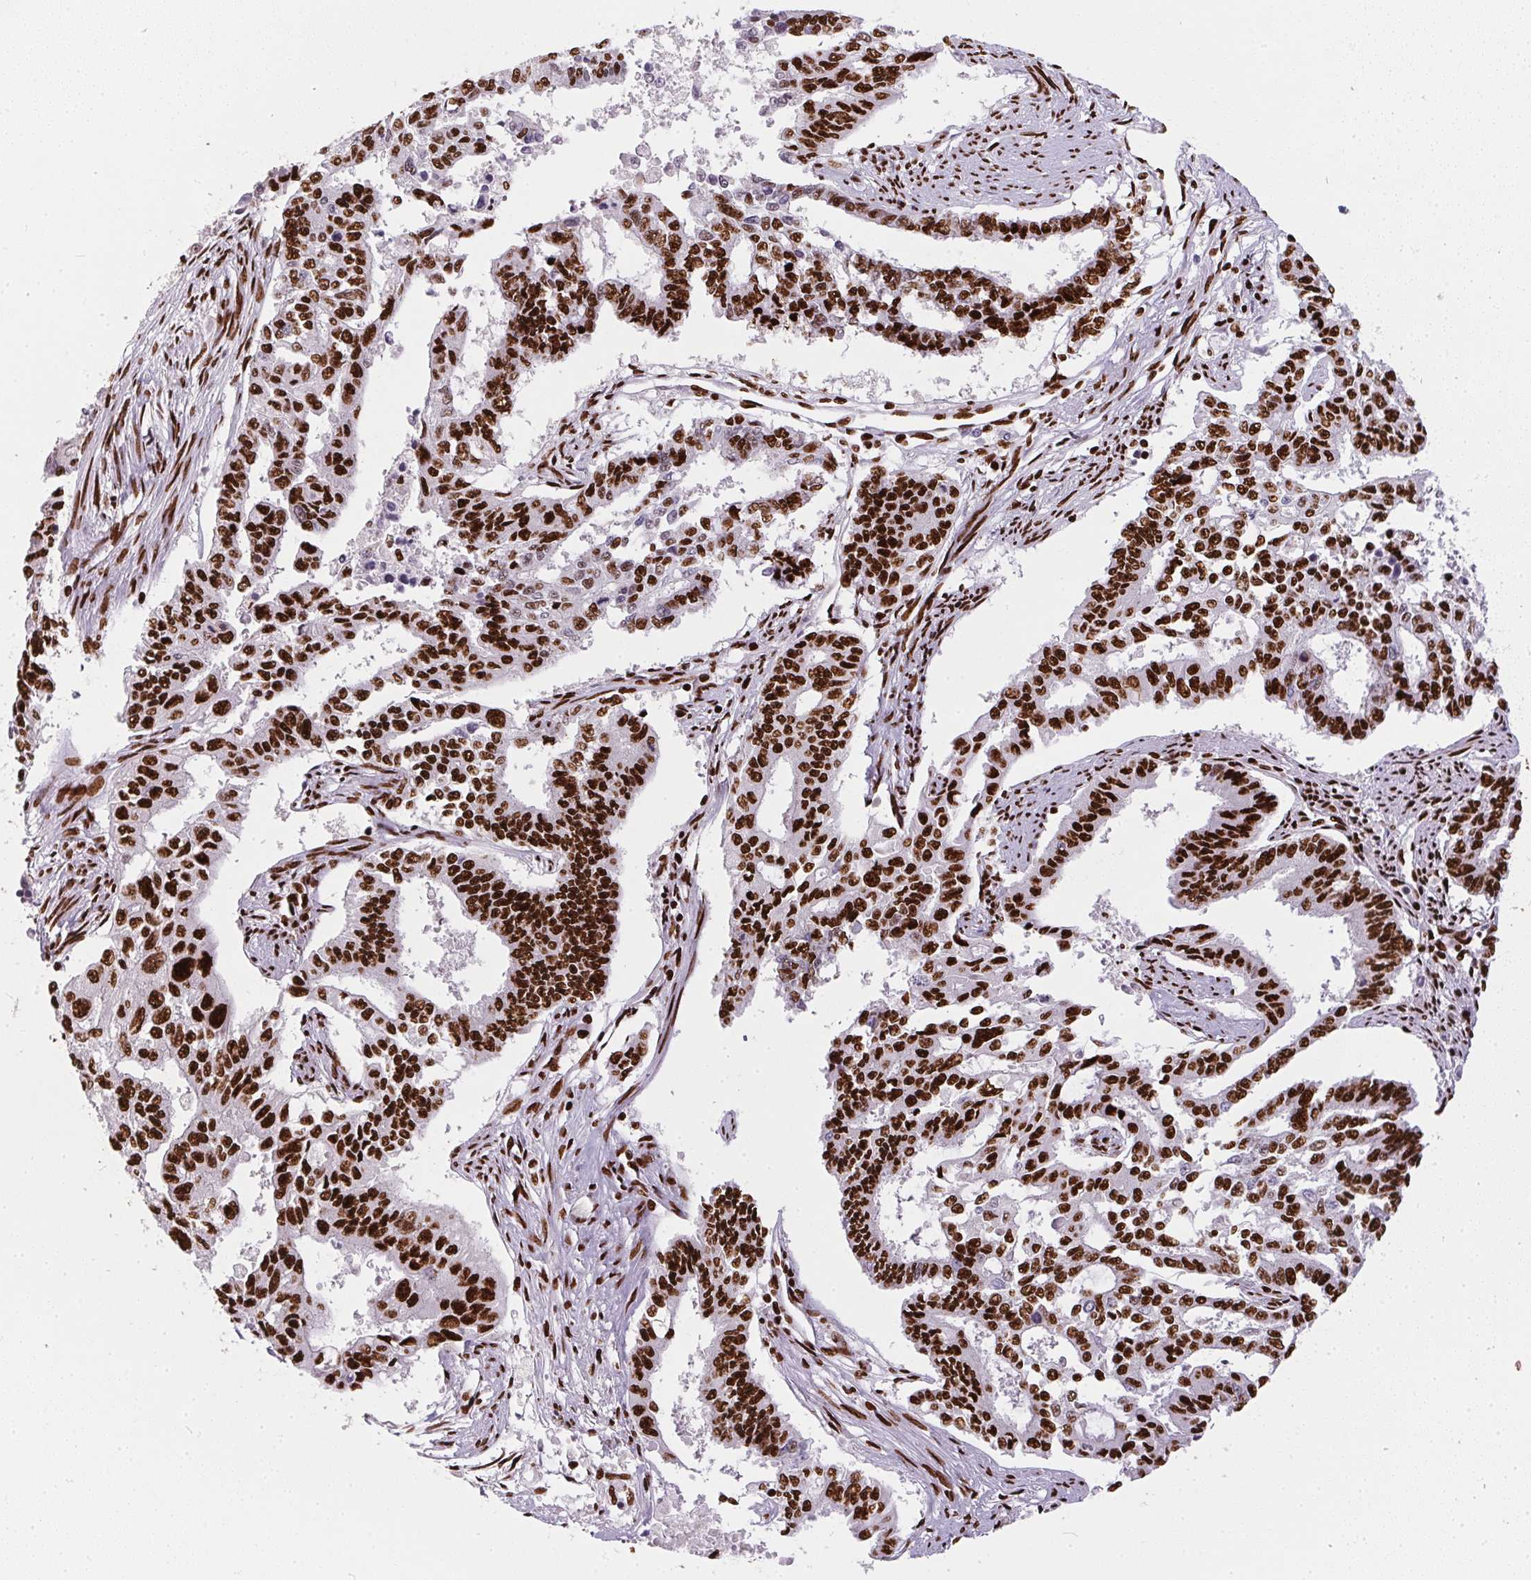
{"staining": {"intensity": "strong", "quantity": ">75%", "location": "nuclear"}, "tissue": "endometrial cancer", "cell_type": "Tumor cells", "image_type": "cancer", "snomed": [{"axis": "morphology", "description": "Adenocarcinoma, NOS"}, {"axis": "topography", "description": "Uterus"}], "caption": "This micrograph demonstrates immunohistochemistry staining of human endometrial cancer (adenocarcinoma), with high strong nuclear staining in approximately >75% of tumor cells.", "gene": "PAGE3", "patient": {"sex": "female", "age": 59}}